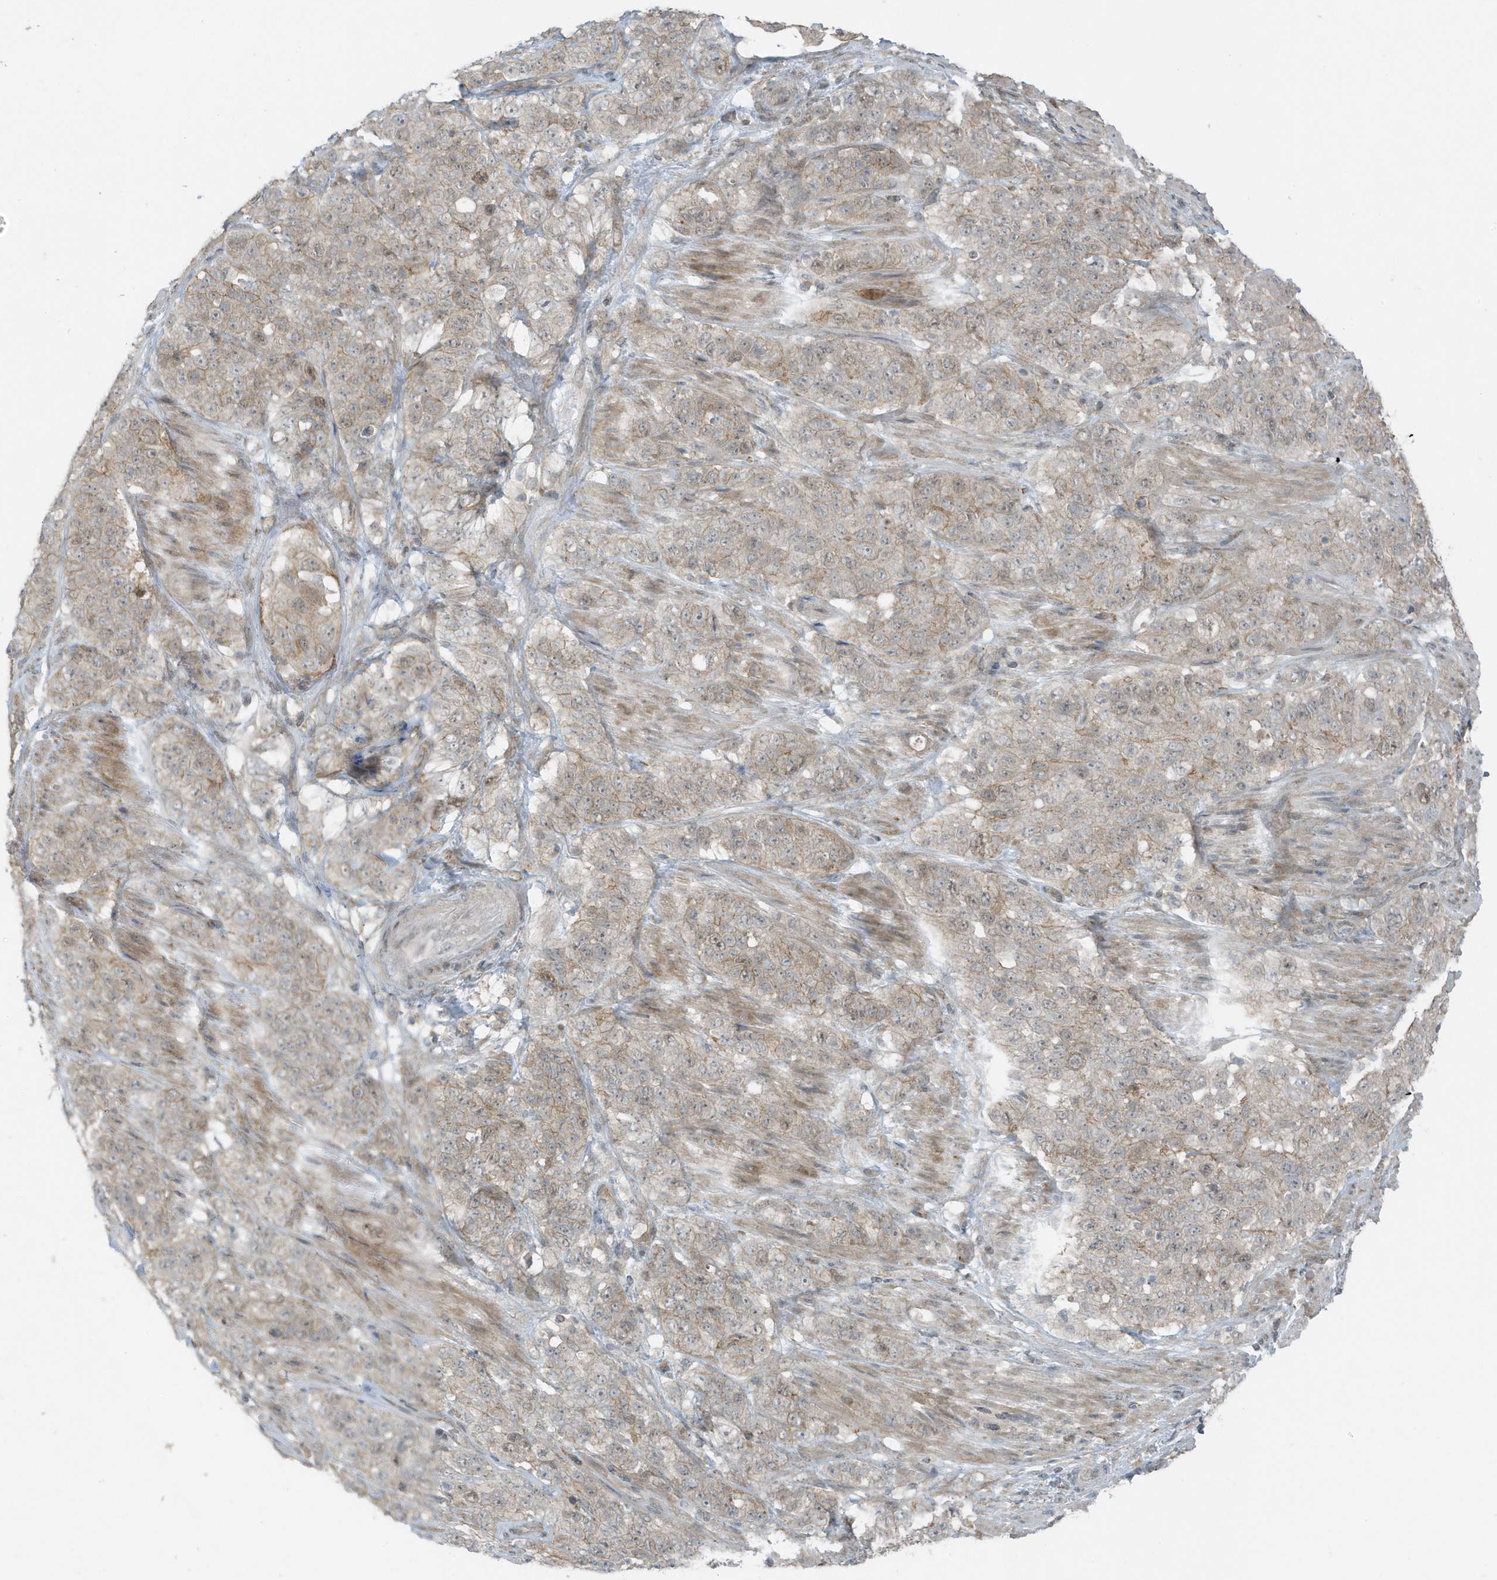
{"staining": {"intensity": "weak", "quantity": "25%-75%", "location": "cytoplasmic/membranous"}, "tissue": "stomach cancer", "cell_type": "Tumor cells", "image_type": "cancer", "snomed": [{"axis": "morphology", "description": "Adenocarcinoma, NOS"}, {"axis": "topography", "description": "Stomach"}], "caption": "Immunohistochemistry staining of stomach cancer, which demonstrates low levels of weak cytoplasmic/membranous expression in about 25%-75% of tumor cells indicating weak cytoplasmic/membranous protein expression. The staining was performed using DAB (3,3'-diaminobenzidine) (brown) for protein detection and nuclei were counterstained in hematoxylin (blue).", "gene": "PARD3B", "patient": {"sex": "male", "age": 48}}